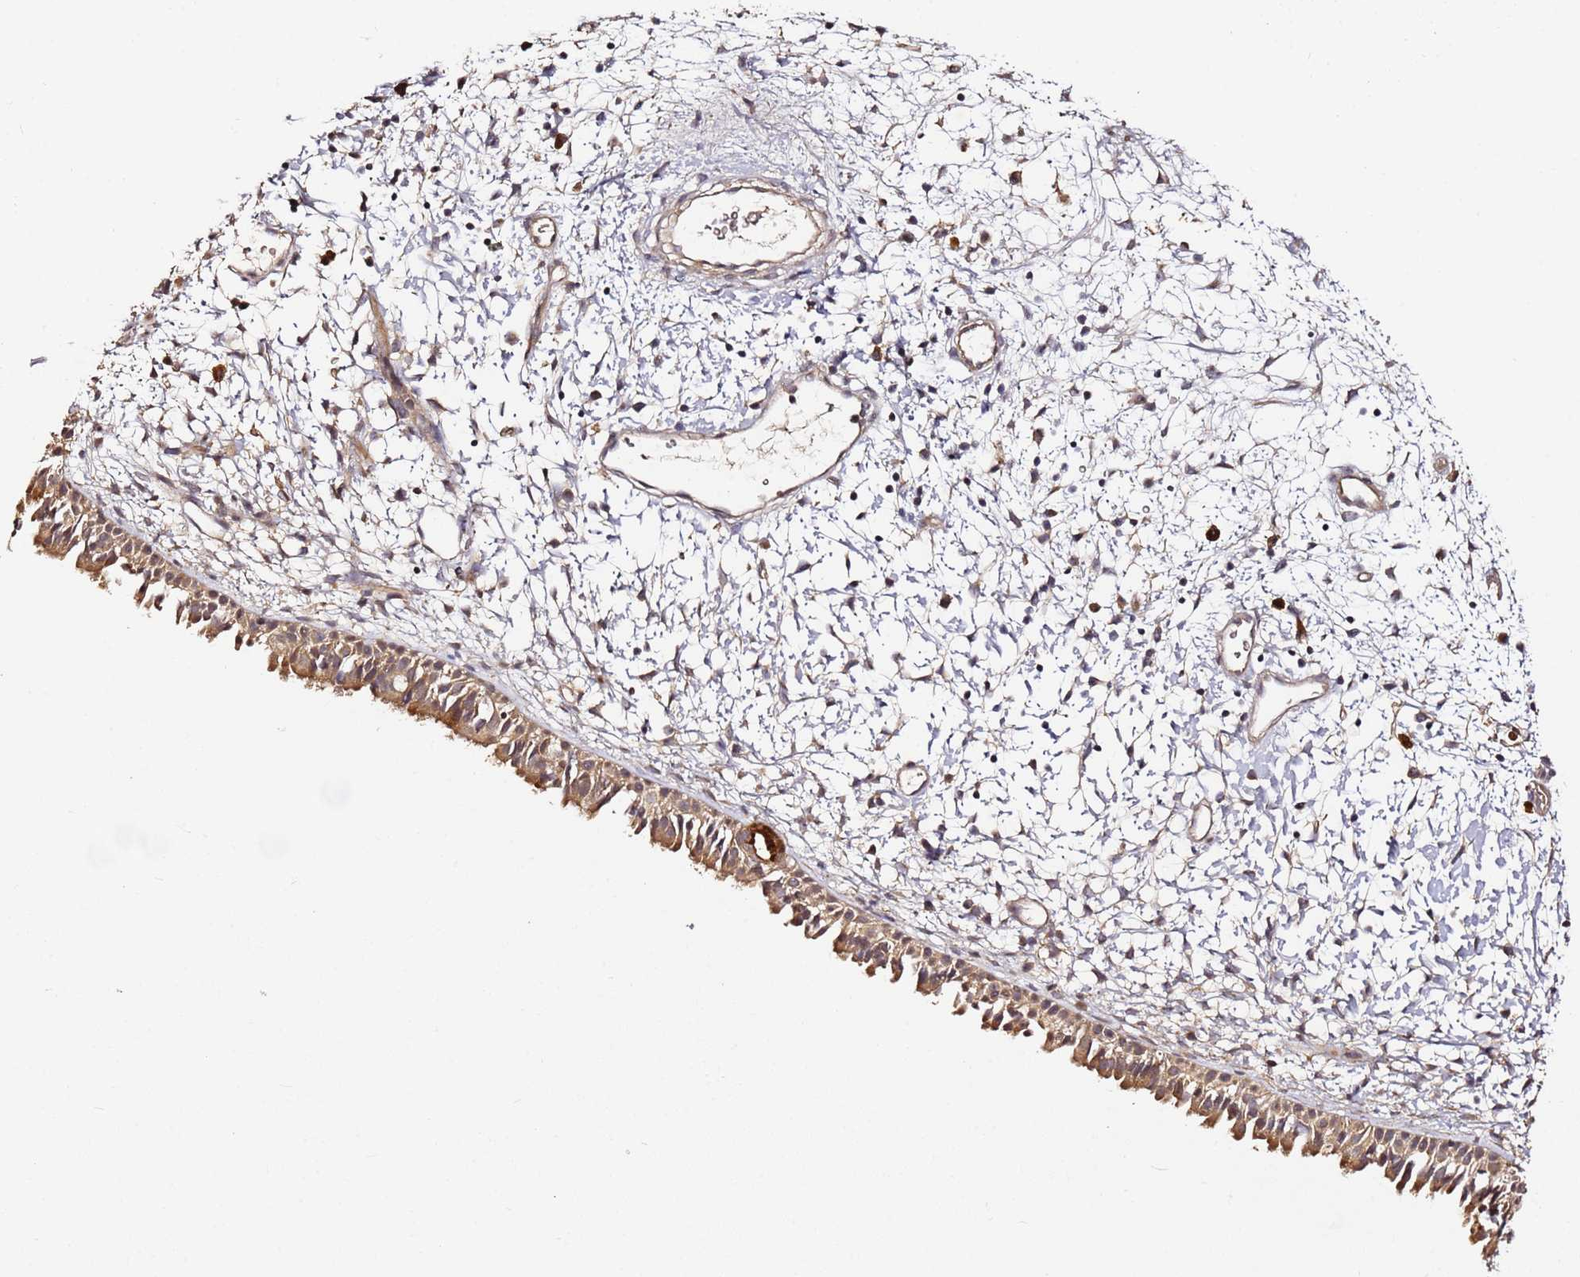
{"staining": {"intensity": "moderate", "quantity": ">75%", "location": "cytoplasmic/membranous"}, "tissue": "nasopharynx", "cell_type": "Respiratory epithelial cells", "image_type": "normal", "snomed": [{"axis": "morphology", "description": "Normal tissue, NOS"}, {"axis": "topography", "description": "Nasopharynx"}], "caption": "Protein expression analysis of unremarkable human nasopharynx reveals moderate cytoplasmic/membranous positivity in about >75% of respiratory epithelial cells.", "gene": "C6orf136", "patient": {"sex": "male", "age": 22}}